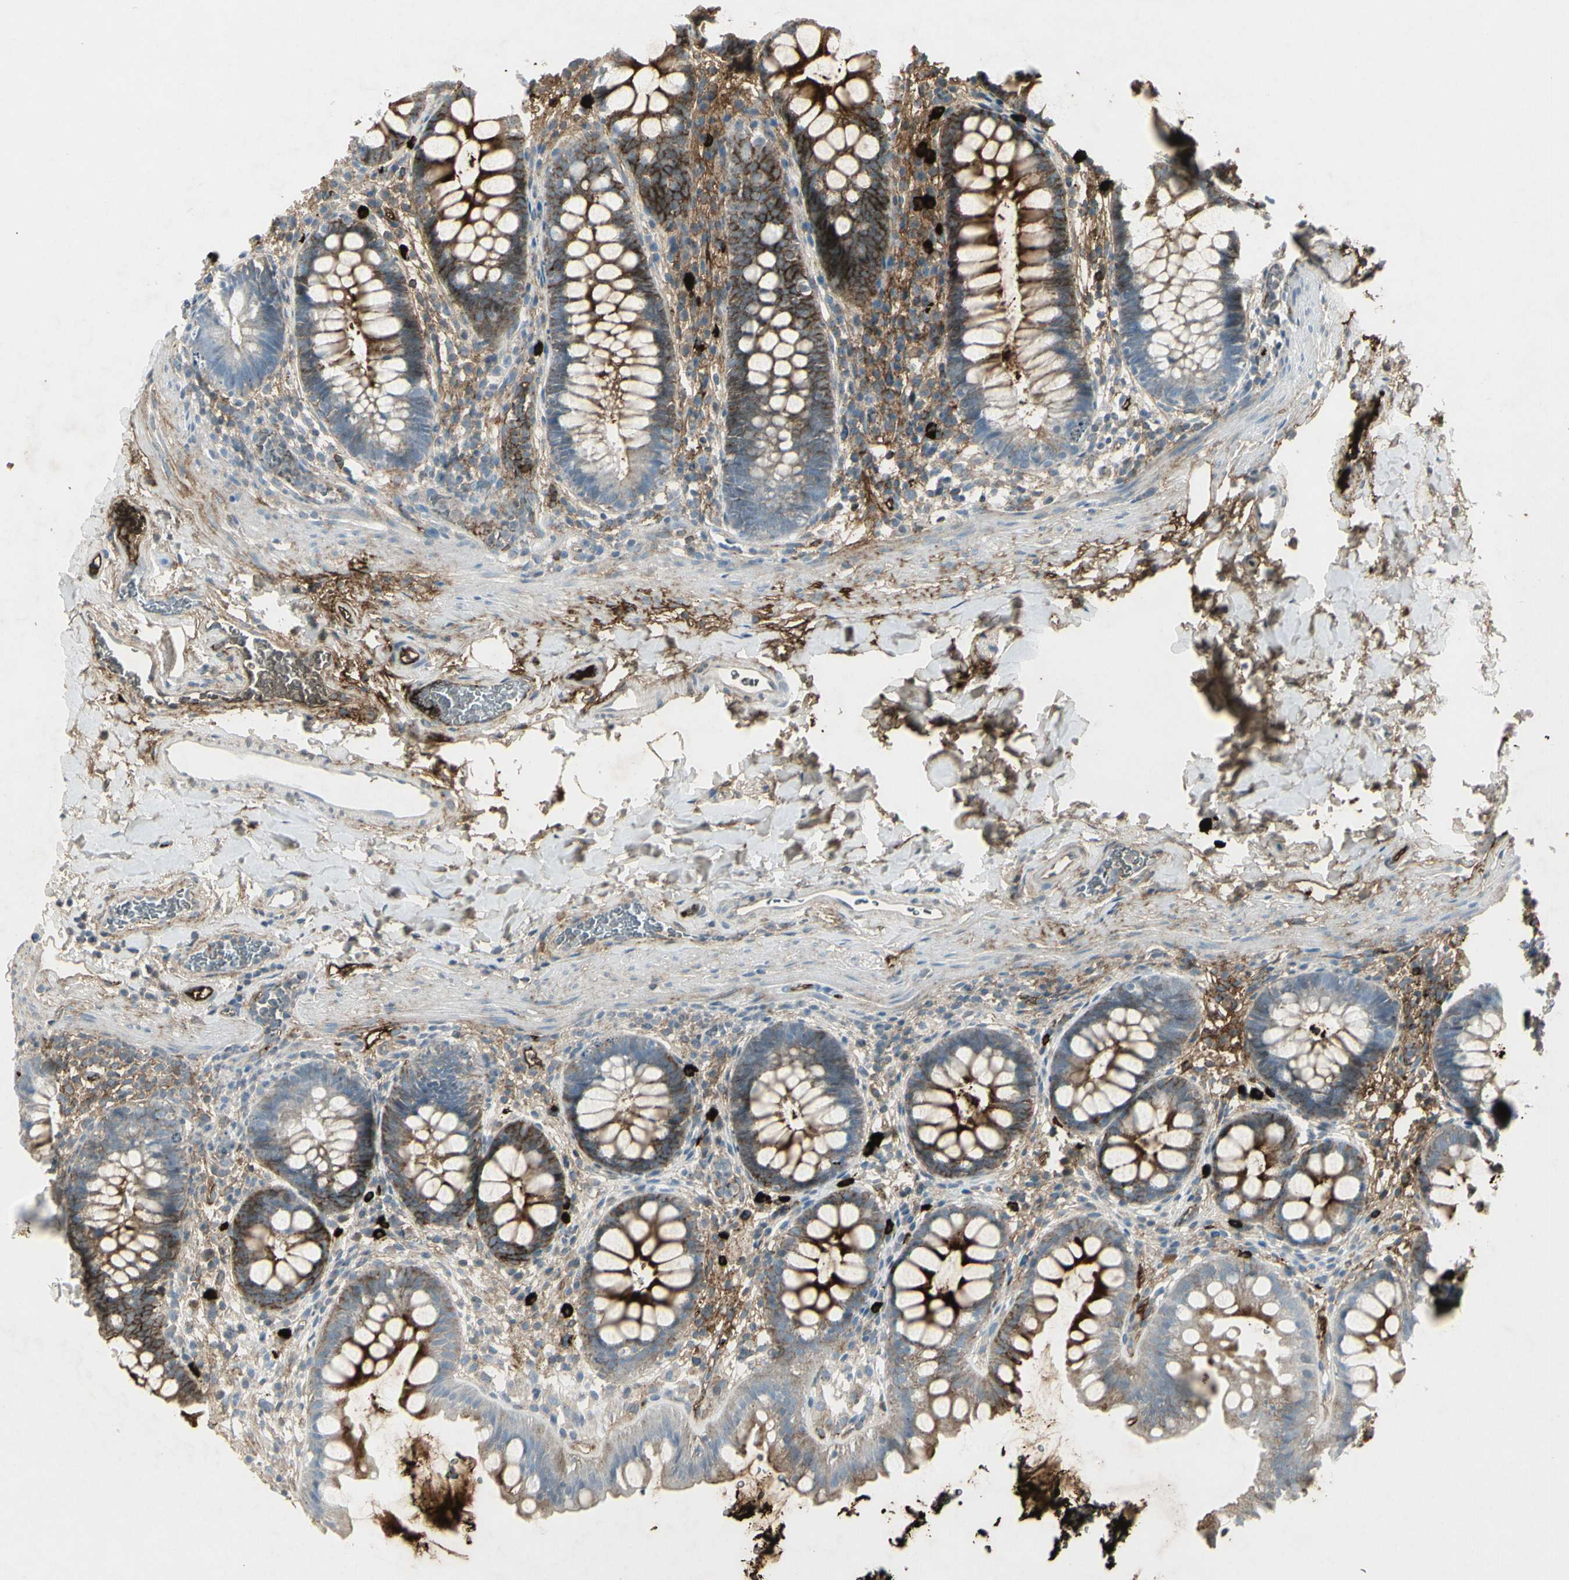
{"staining": {"intensity": "strong", "quantity": "25%-75%", "location": "cytoplasmic/membranous"}, "tissue": "rectum", "cell_type": "Glandular cells", "image_type": "normal", "snomed": [{"axis": "morphology", "description": "Normal tissue, NOS"}, {"axis": "topography", "description": "Rectum"}], "caption": "The immunohistochemical stain shows strong cytoplasmic/membranous staining in glandular cells of unremarkable rectum. (Stains: DAB in brown, nuclei in blue, Microscopy: brightfield microscopy at high magnification).", "gene": "IGHM", "patient": {"sex": "female", "age": 24}}